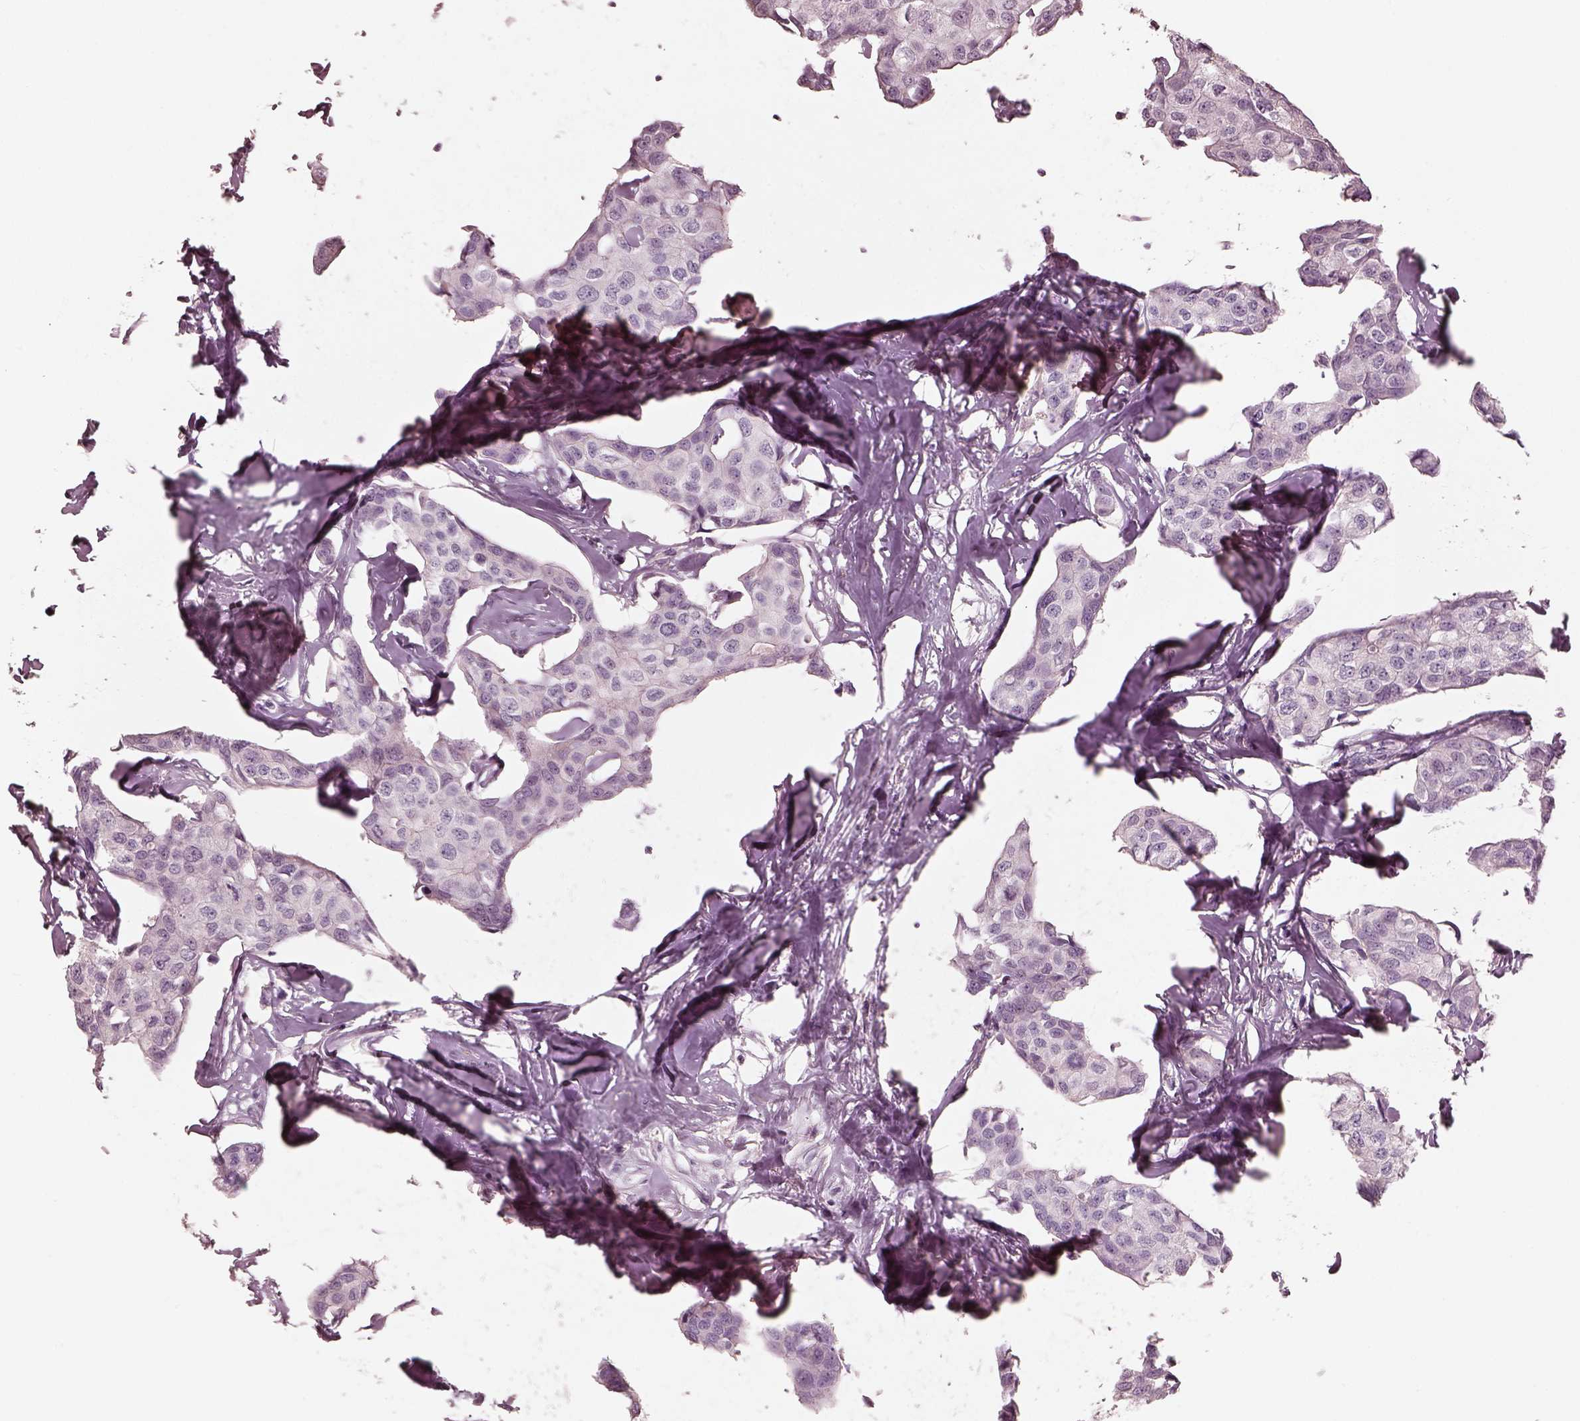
{"staining": {"intensity": "negative", "quantity": "none", "location": "none"}, "tissue": "breast cancer", "cell_type": "Tumor cells", "image_type": "cancer", "snomed": [{"axis": "morphology", "description": "Duct carcinoma"}, {"axis": "topography", "description": "Breast"}], "caption": "Breast cancer was stained to show a protein in brown. There is no significant positivity in tumor cells.", "gene": "ANKLE1", "patient": {"sex": "female", "age": 80}}